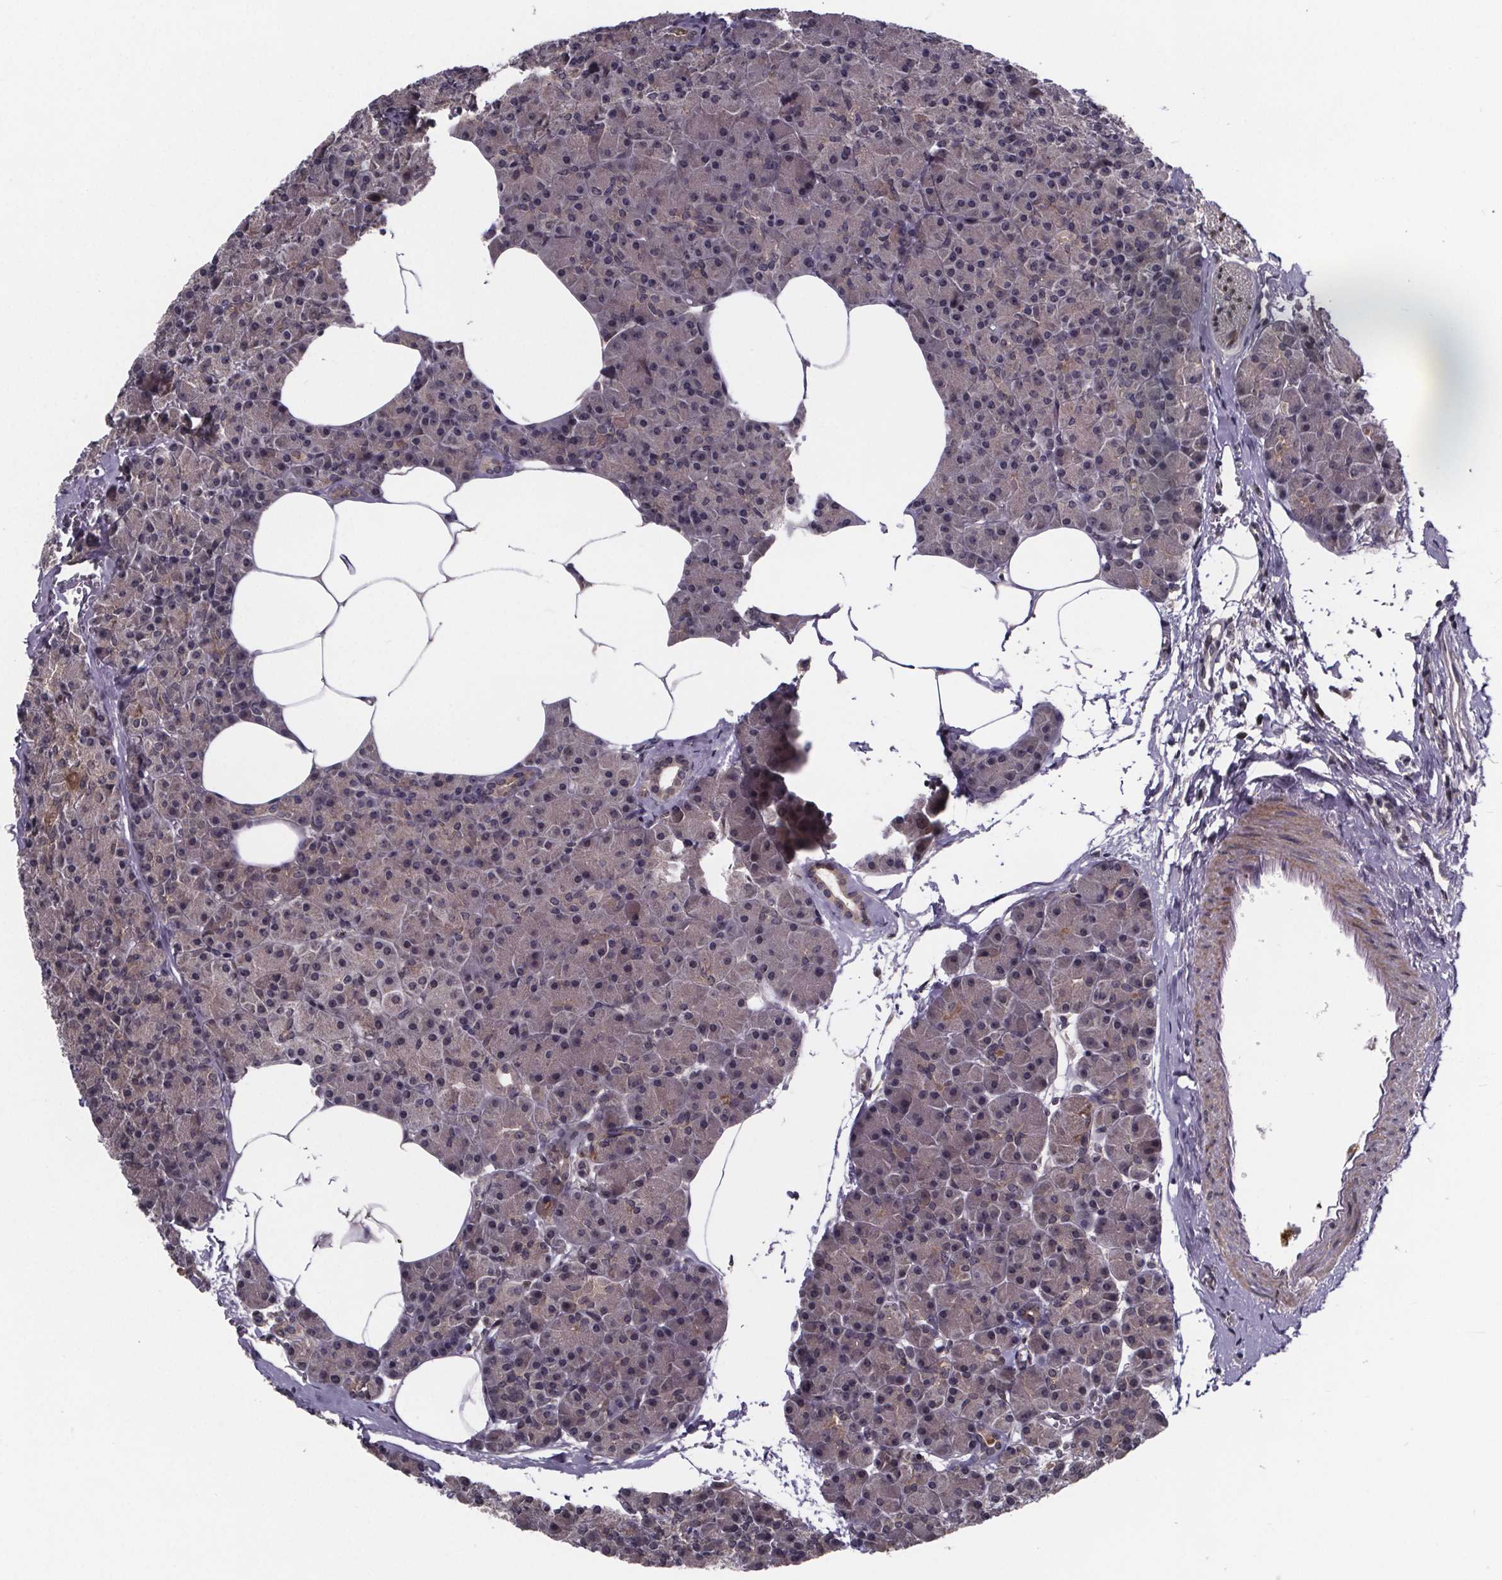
{"staining": {"intensity": "weak", "quantity": "25%-75%", "location": "cytoplasmic/membranous,nuclear"}, "tissue": "pancreas", "cell_type": "Exocrine glandular cells", "image_type": "normal", "snomed": [{"axis": "morphology", "description": "Normal tissue, NOS"}, {"axis": "topography", "description": "Pancreas"}], "caption": "A micrograph of pancreas stained for a protein reveals weak cytoplasmic/membranous,nuclear brown staining in exocrine glandular cells. (brown staining indicates protein expression, while blue staining denotes nuclei).", "gene": "FN3KRP", "patient": {"sex": "female", "age": 45}}